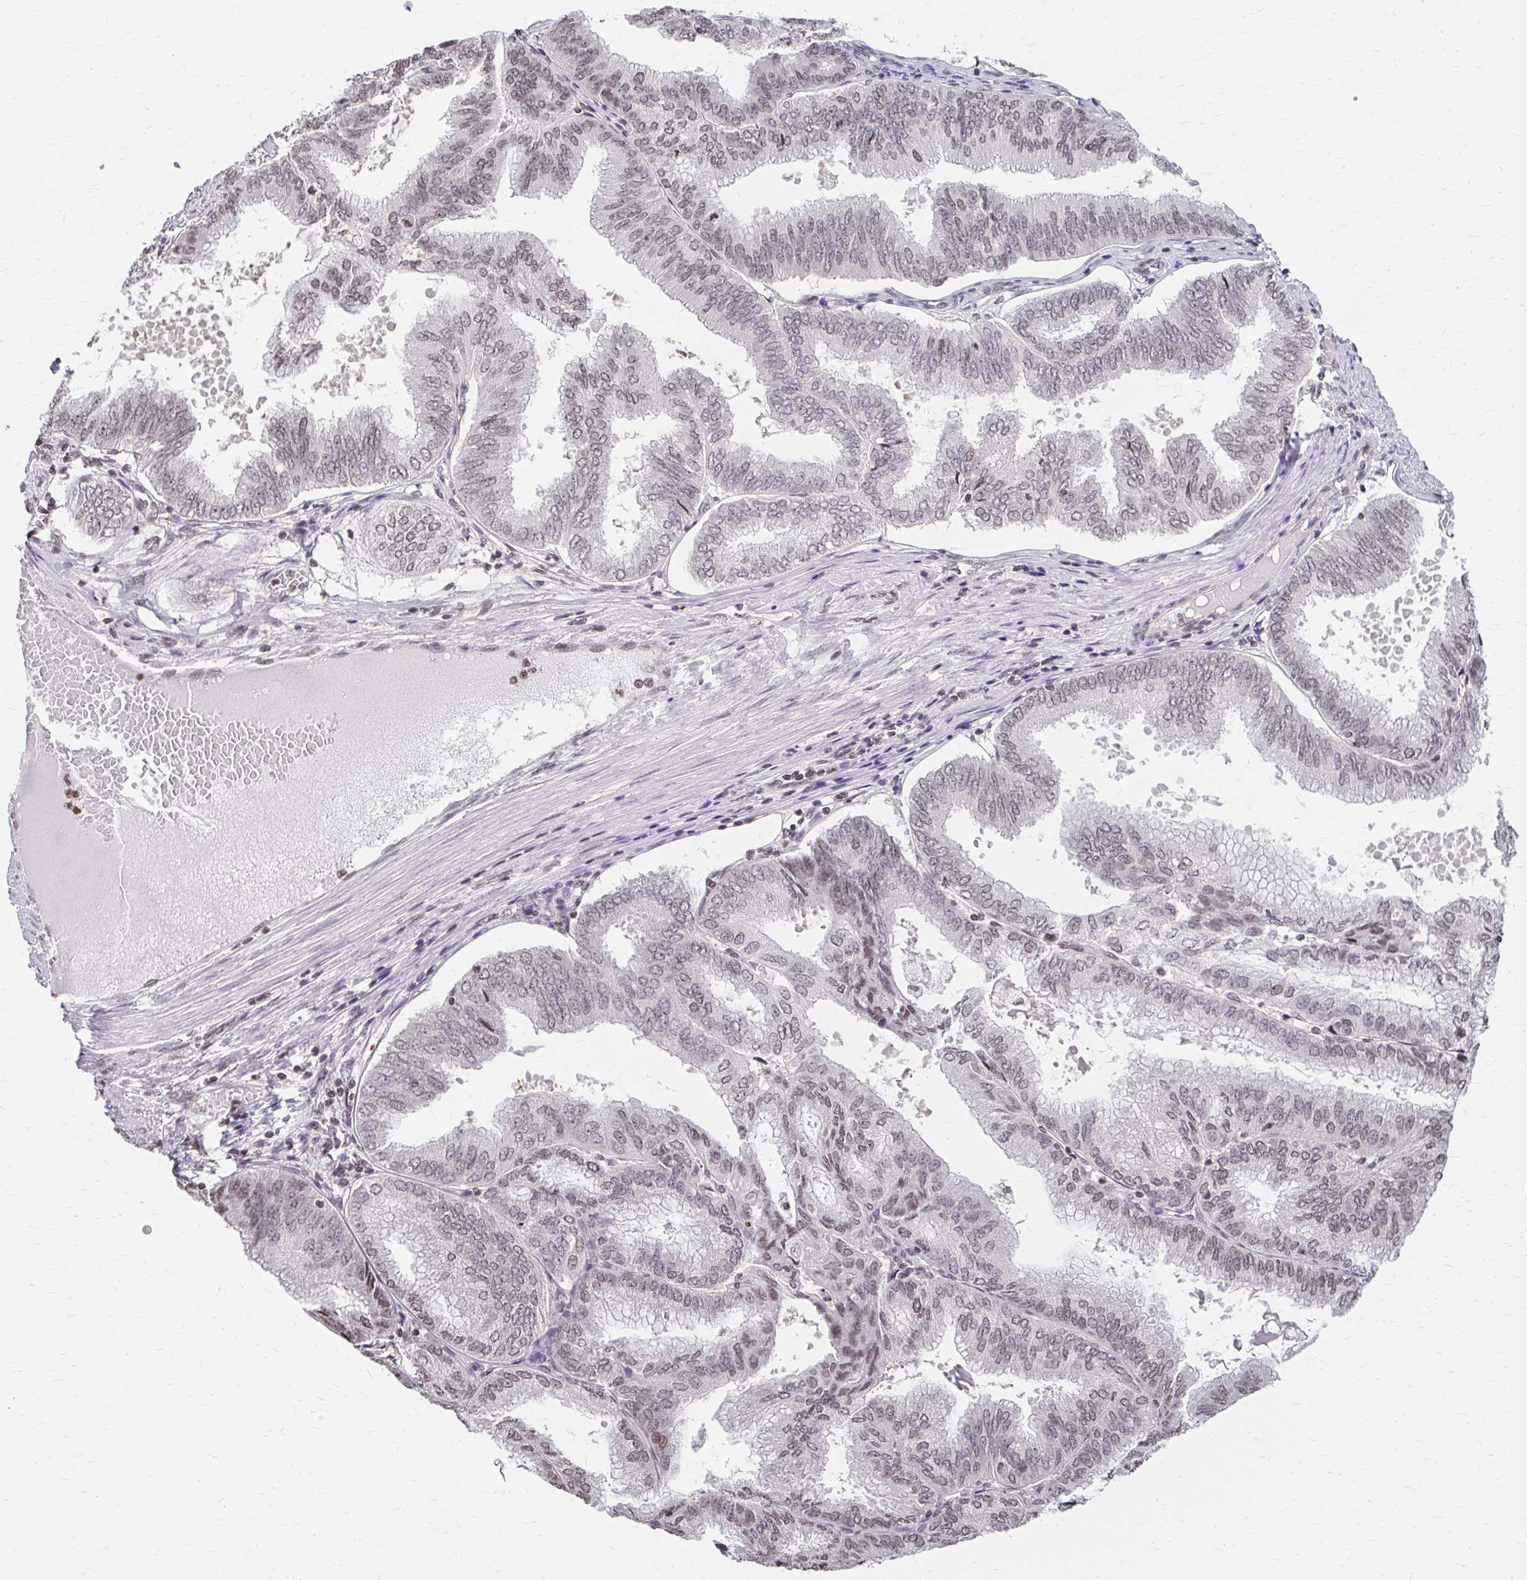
{"staining": {"intensity": "moderate", "quantity": "<25%", "location": "nuclear"}, "tissue": "endometrial cancer", "cell_type": "Tumor cells", "image_type": "cancer", "snomed": [{"axis": "morphology", "description": "Adenocarcinoma, NOS"}, {"axis": "topography", "description": "Endometrium"}], "caption": "An IHC histopathology image of tumor tissue is shown. Protein staining in brown labels moderate nuclear positivity in endometrial cancer within tumor cells.", "gene": "ORC3", "patient": {"sex": "female", "age": 49}}